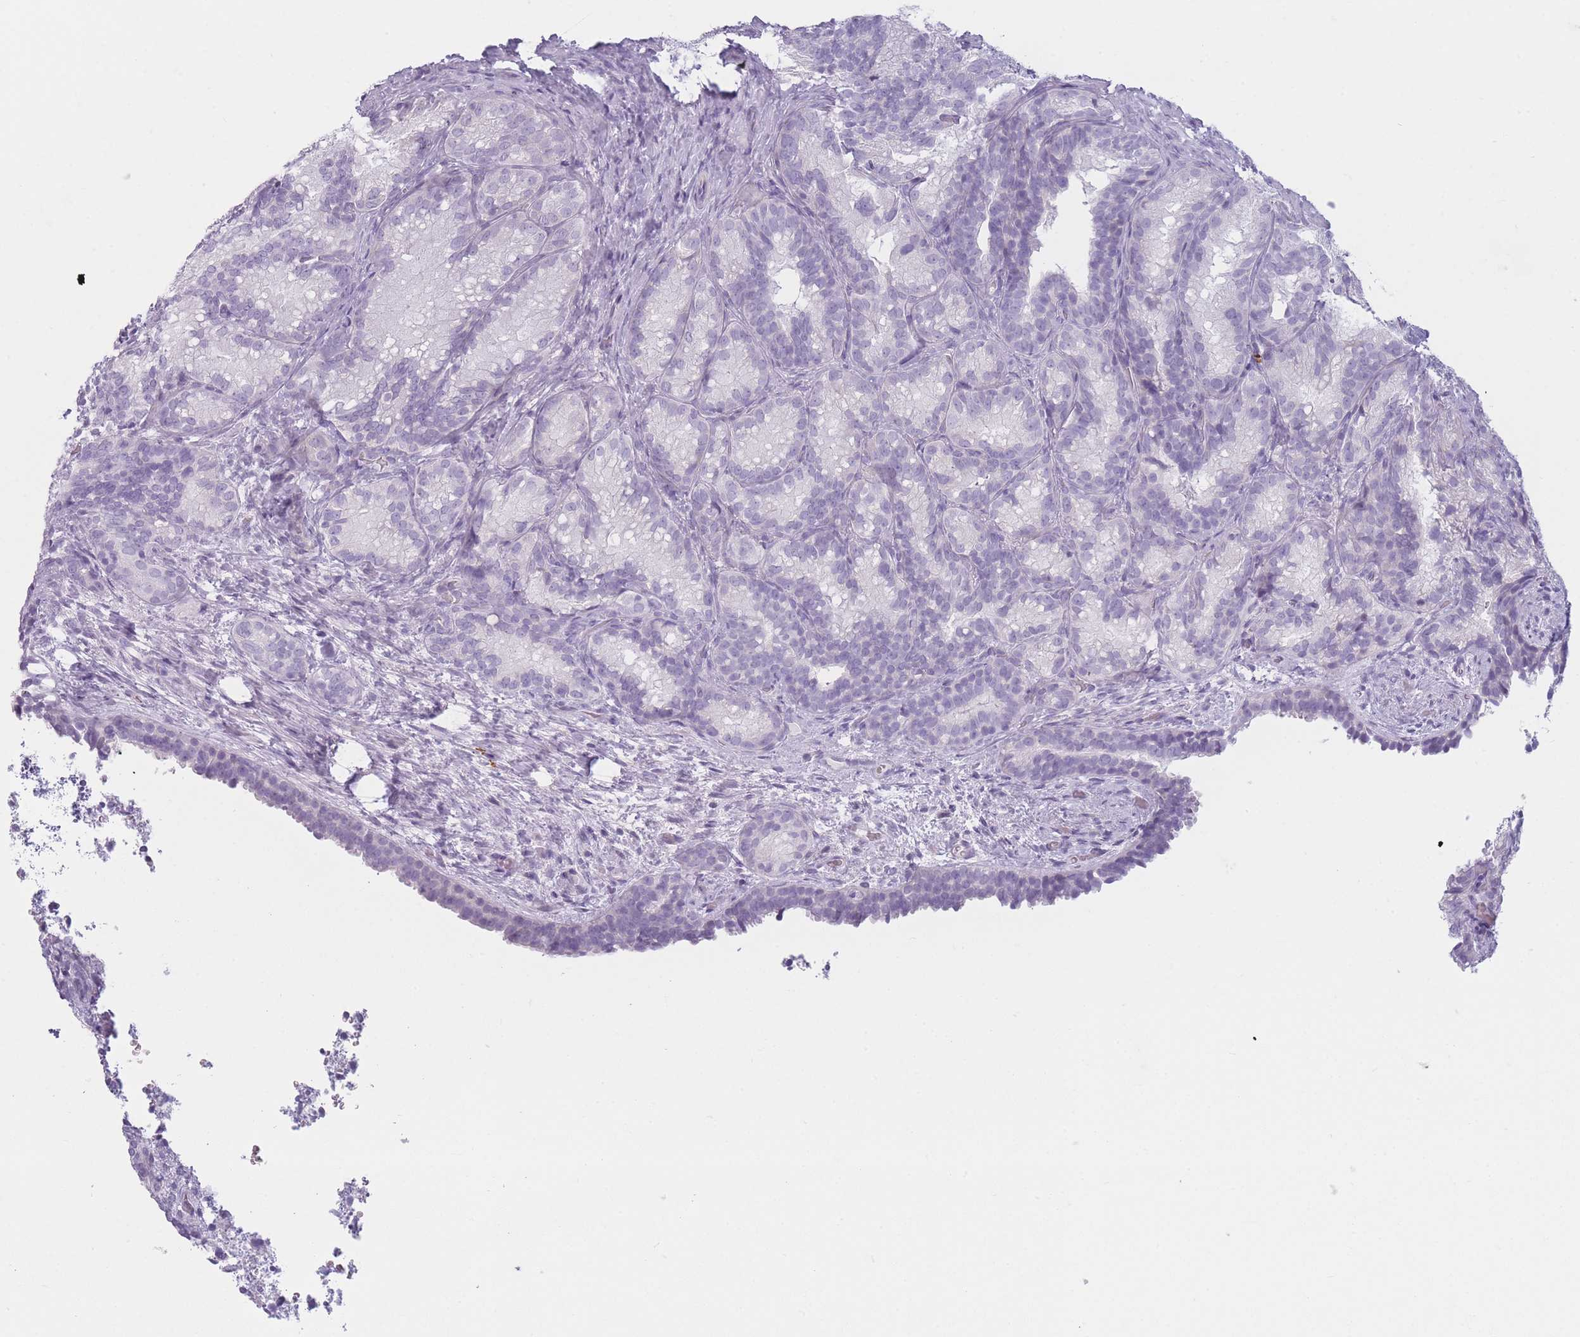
{"staining": {"intensity": "negative", "quantity": "none", "location": "none"}, "tissue": "seminal vesicle", "cell_type": "Glandular cells", "image_type": "normal", "snomed": [{"axis": "morphology", "description": "Normal tissue, NOS"}, {"axis": "topography", "description": "Seminal veicle"}], "caption": "The histopathology image shows no staining of glandular cells in unremarkable seminal vesicle.", "gene": "PLEKHG2", "patient": {"sex": "male", "age": 58}}